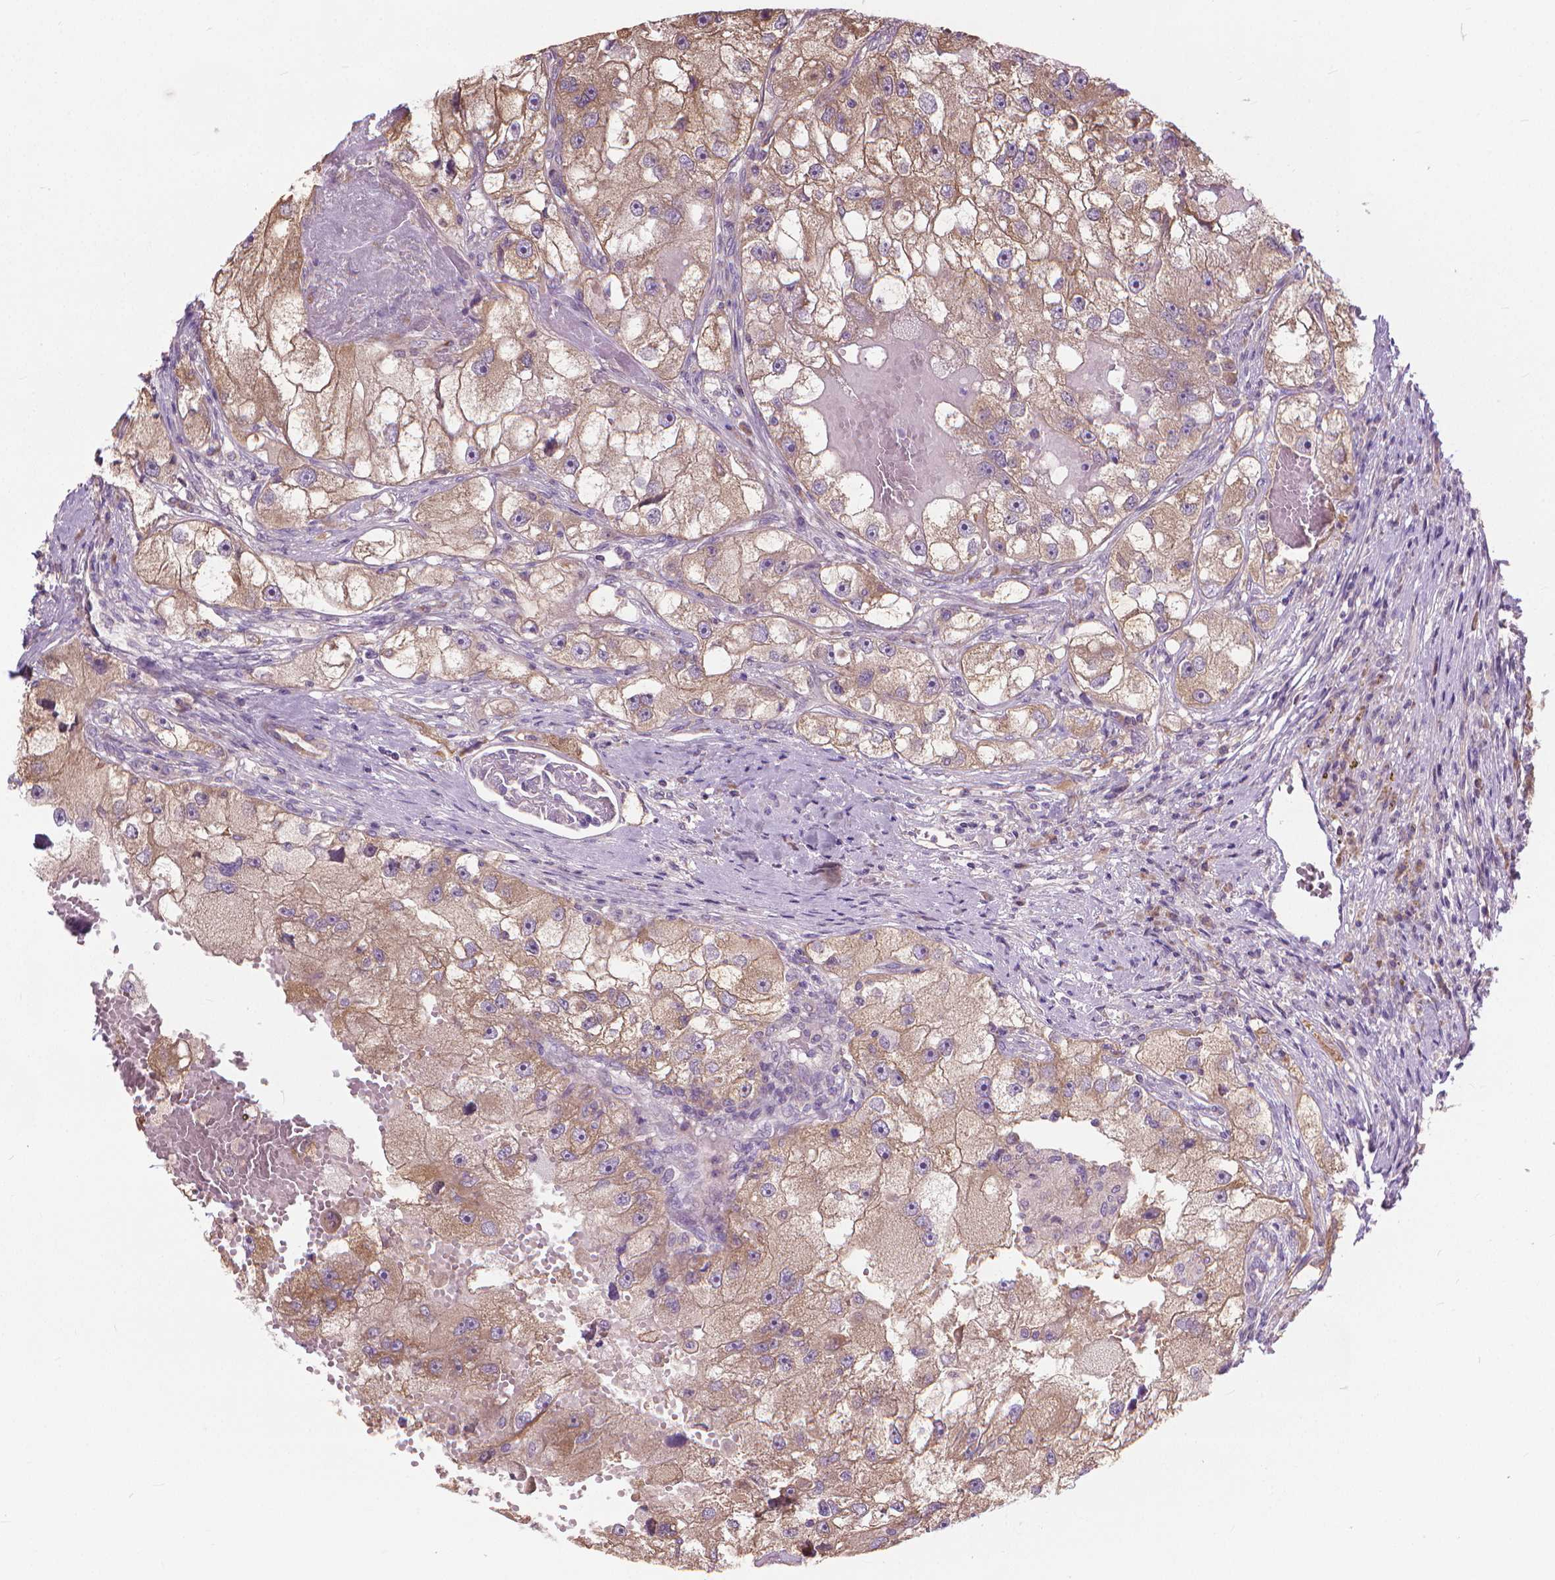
{"staining": {"intensity": "weak", "quantity": ">75%", "location": "cytoplasmic/membranous"}, "tissue": "renal cancer", "cell_type": "Tumor cells", "image_type": "cancer", "snomed": [{"axis": "morphology", "description": "Adenocarcinoma, NOS"}, {"axis": "topography", "description": "Kidney"}], "caption": "Immunohistochemical staining of renal cancer shows low levels of weak cytoplasmic/membranous protein expression in approximately >75% of tumor cells.", "gene": "NUDT1", "patient": {"sex": "male", "age": 63}}